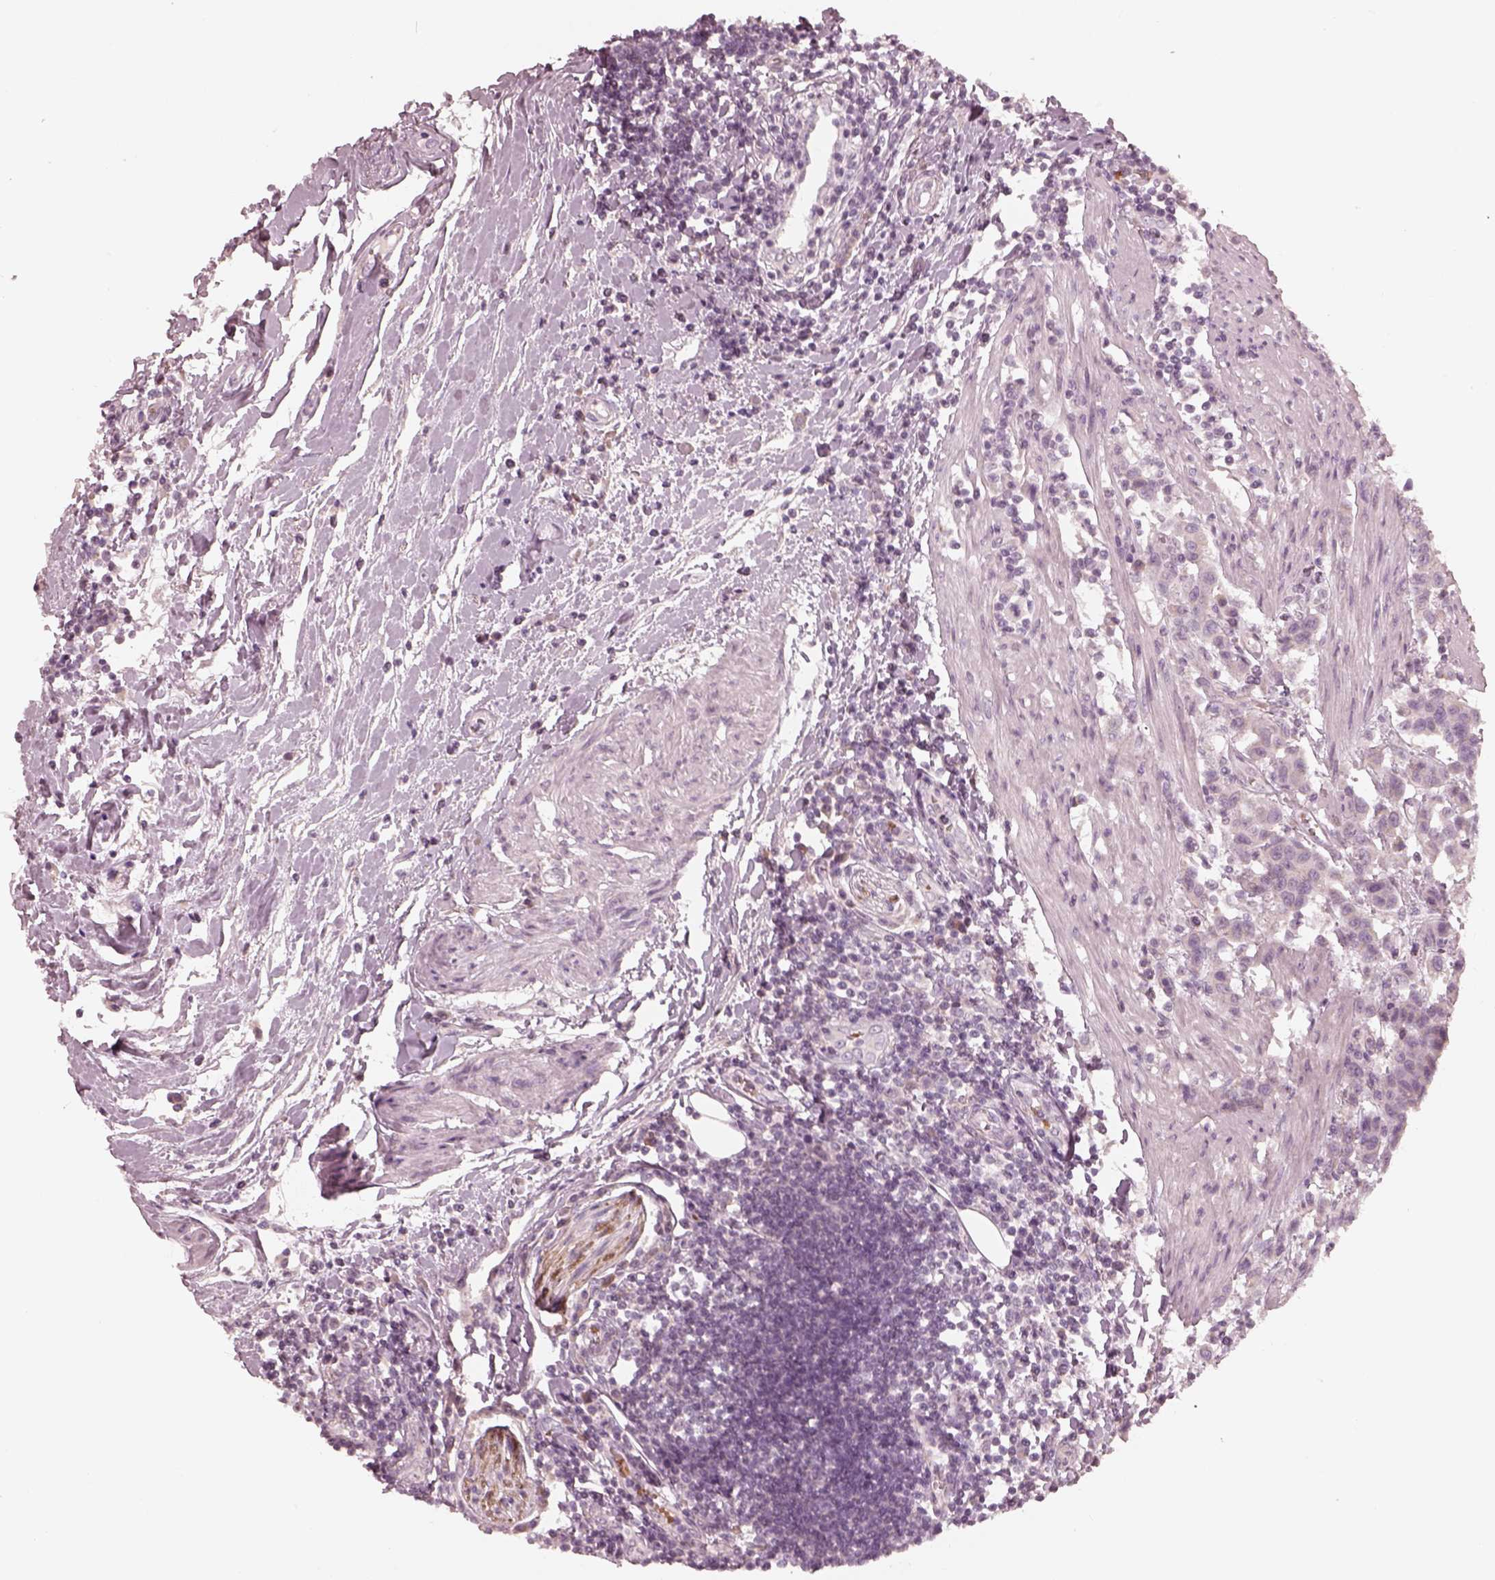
{"staining": {"intensity": "negative", "quantity": "none", "location": "none"}, "tissue": "urothelial cancer", "cell_type": "Tumor cells", "image_type": "cancer", "snomed": [{"axis": "morphology", "description": "Urothelial carcinoma, High grade"}, {"axis": "topography", "description": "Urinary bladder"}], "caption": "The micrograph displays no staining of tumor cells in urothelial cancer.", "gene": "ANKLE1", "patient": {"sex": "female", "age": 58}}